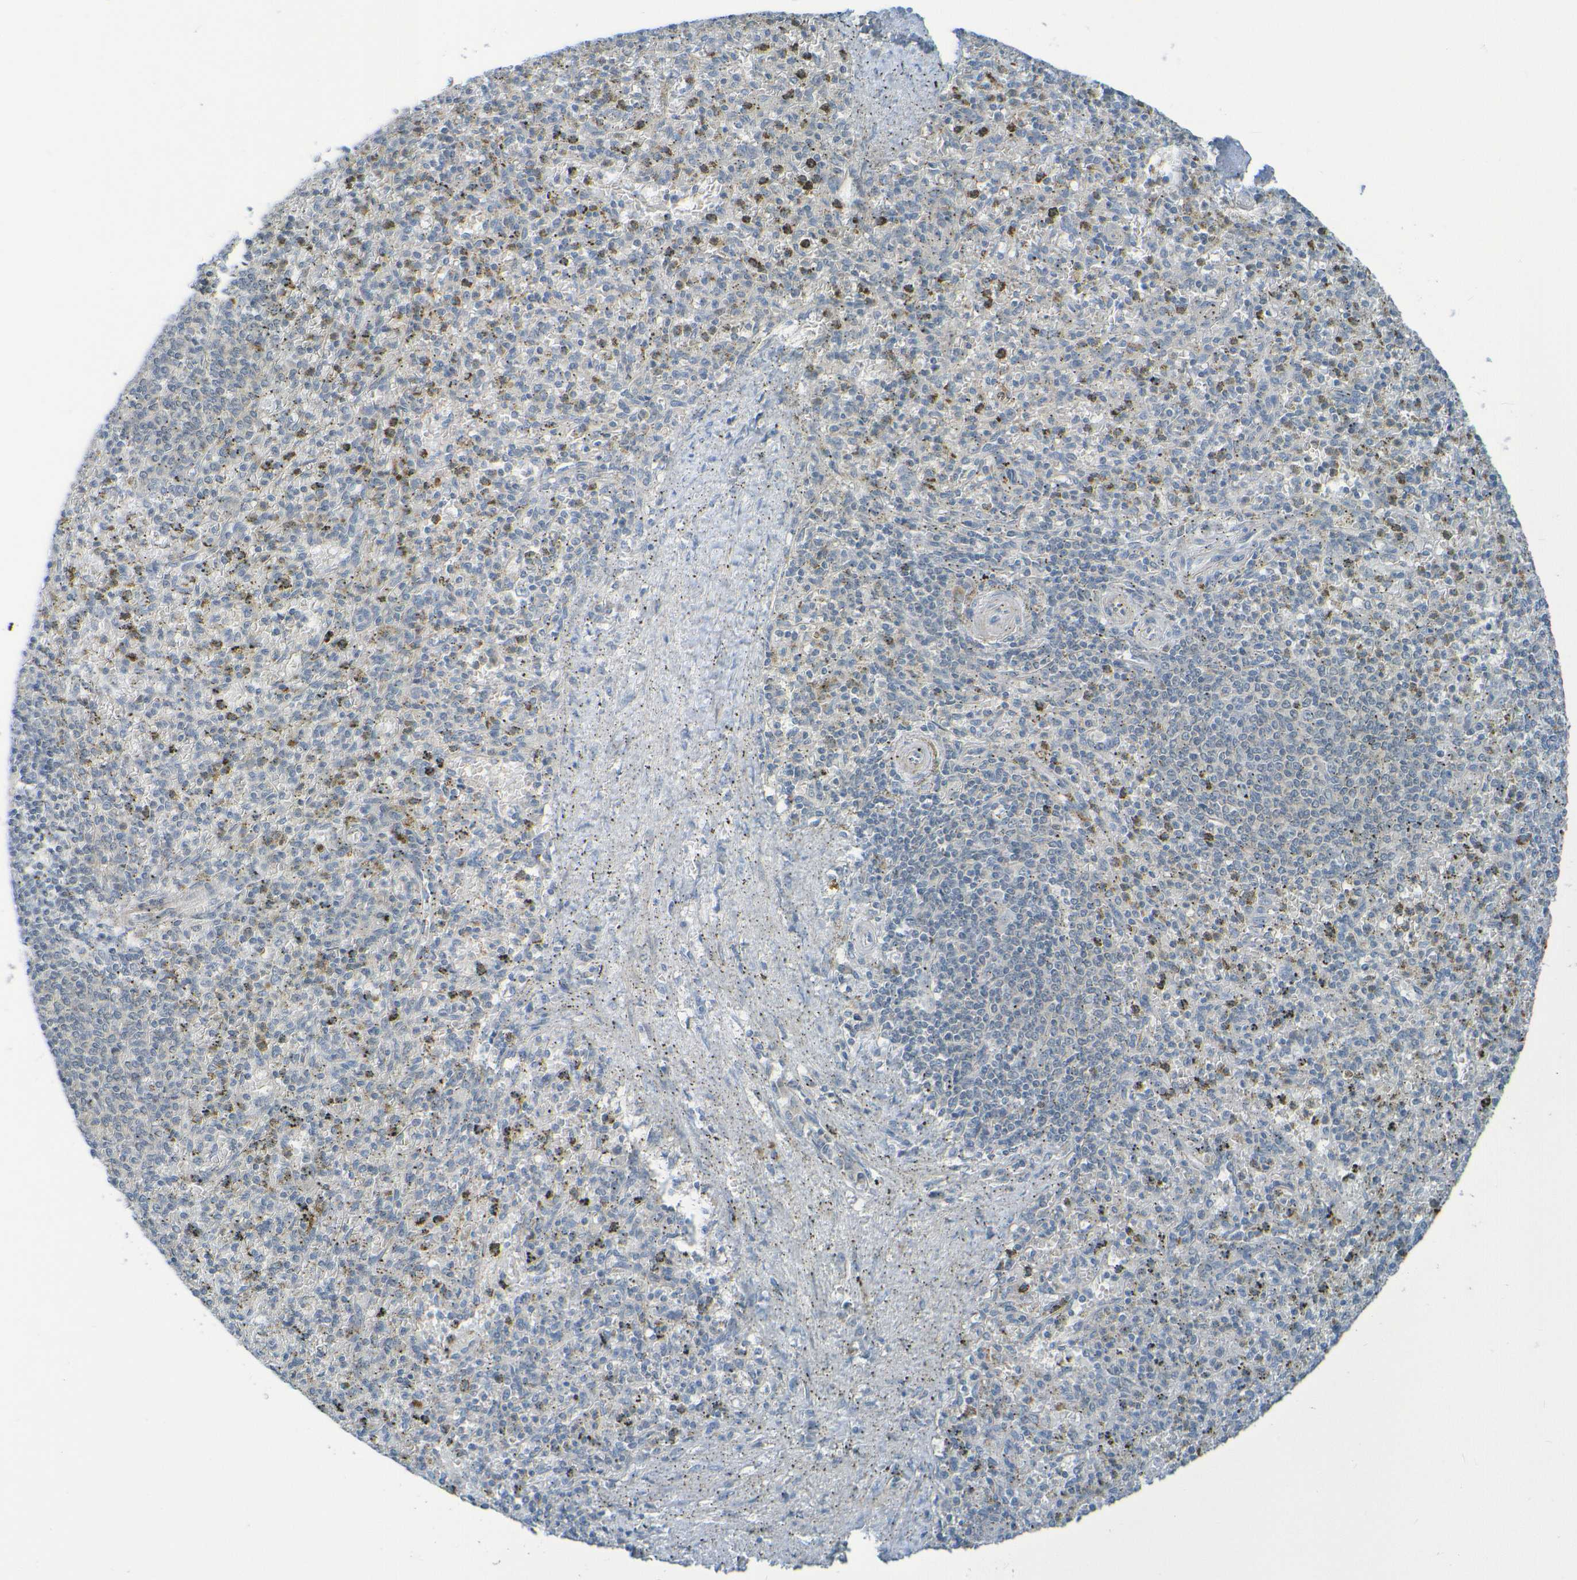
{"staining": {"intensity": "weak", "quantity": "<25%", "location": "cytoplasmic/membranous"}, "tissue": "spleen", "cell_type": "Cells in red pulp", "image_type": "normal", "snomed": [{"axis": "morphology", "description": "Normal tissue, NOS"}, {"axis": "topography", "description": "Spleen"}], "caption": "This is an immunohistochemistry (IHC) image of benign spleen. There is no staining in cells in red pulp.", "gene": "CYP4F2", "patient": {"sex": "male", "age": 72}}